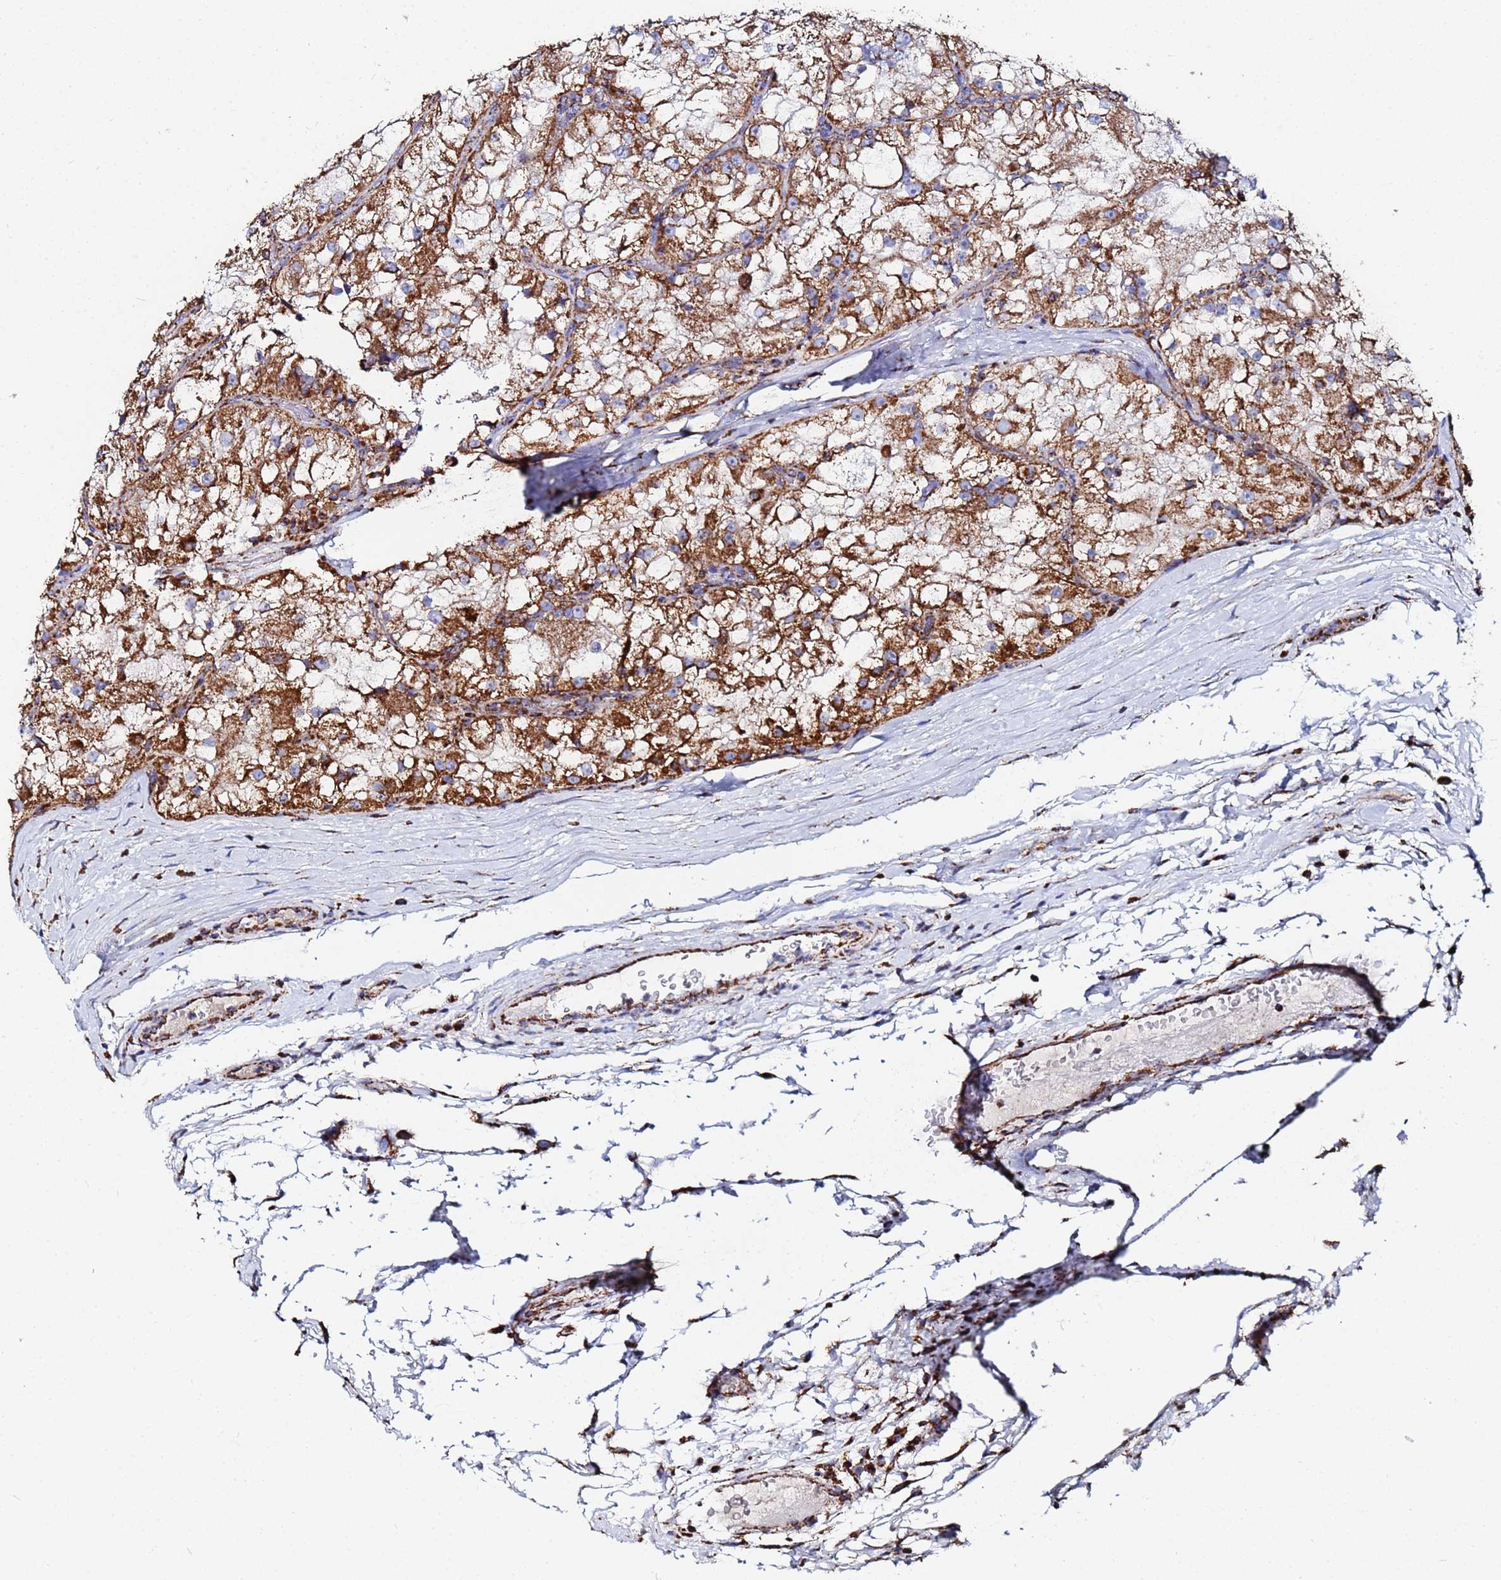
{"staining": {"intensity": "strong", "quantity": ">75%", "location": "cytoplasmic/membranous"}, "tissue": "renal cancer", "cell_type": "Tumor cells", "image_type": "cancer", "snomed": [{"axis": "morphology", "description": "Adenocarcinoma, NOS"}, {"axis": "topography", "description": "Kidney"}], "caption": "Protein expression analysis of human renal cancer (adenocarcinoma) reveals strong cytoplasmic/membranous expression in about >75% of tumor cells. The protein of interest is stained brown, and the nuclei are stained in blue (DAB (3,3'-diaminobenzidine) IHC with brightfield microscopy, high magnification).", "gene": "GLUD1", "patient": {"sex": "female", "age": 72}}